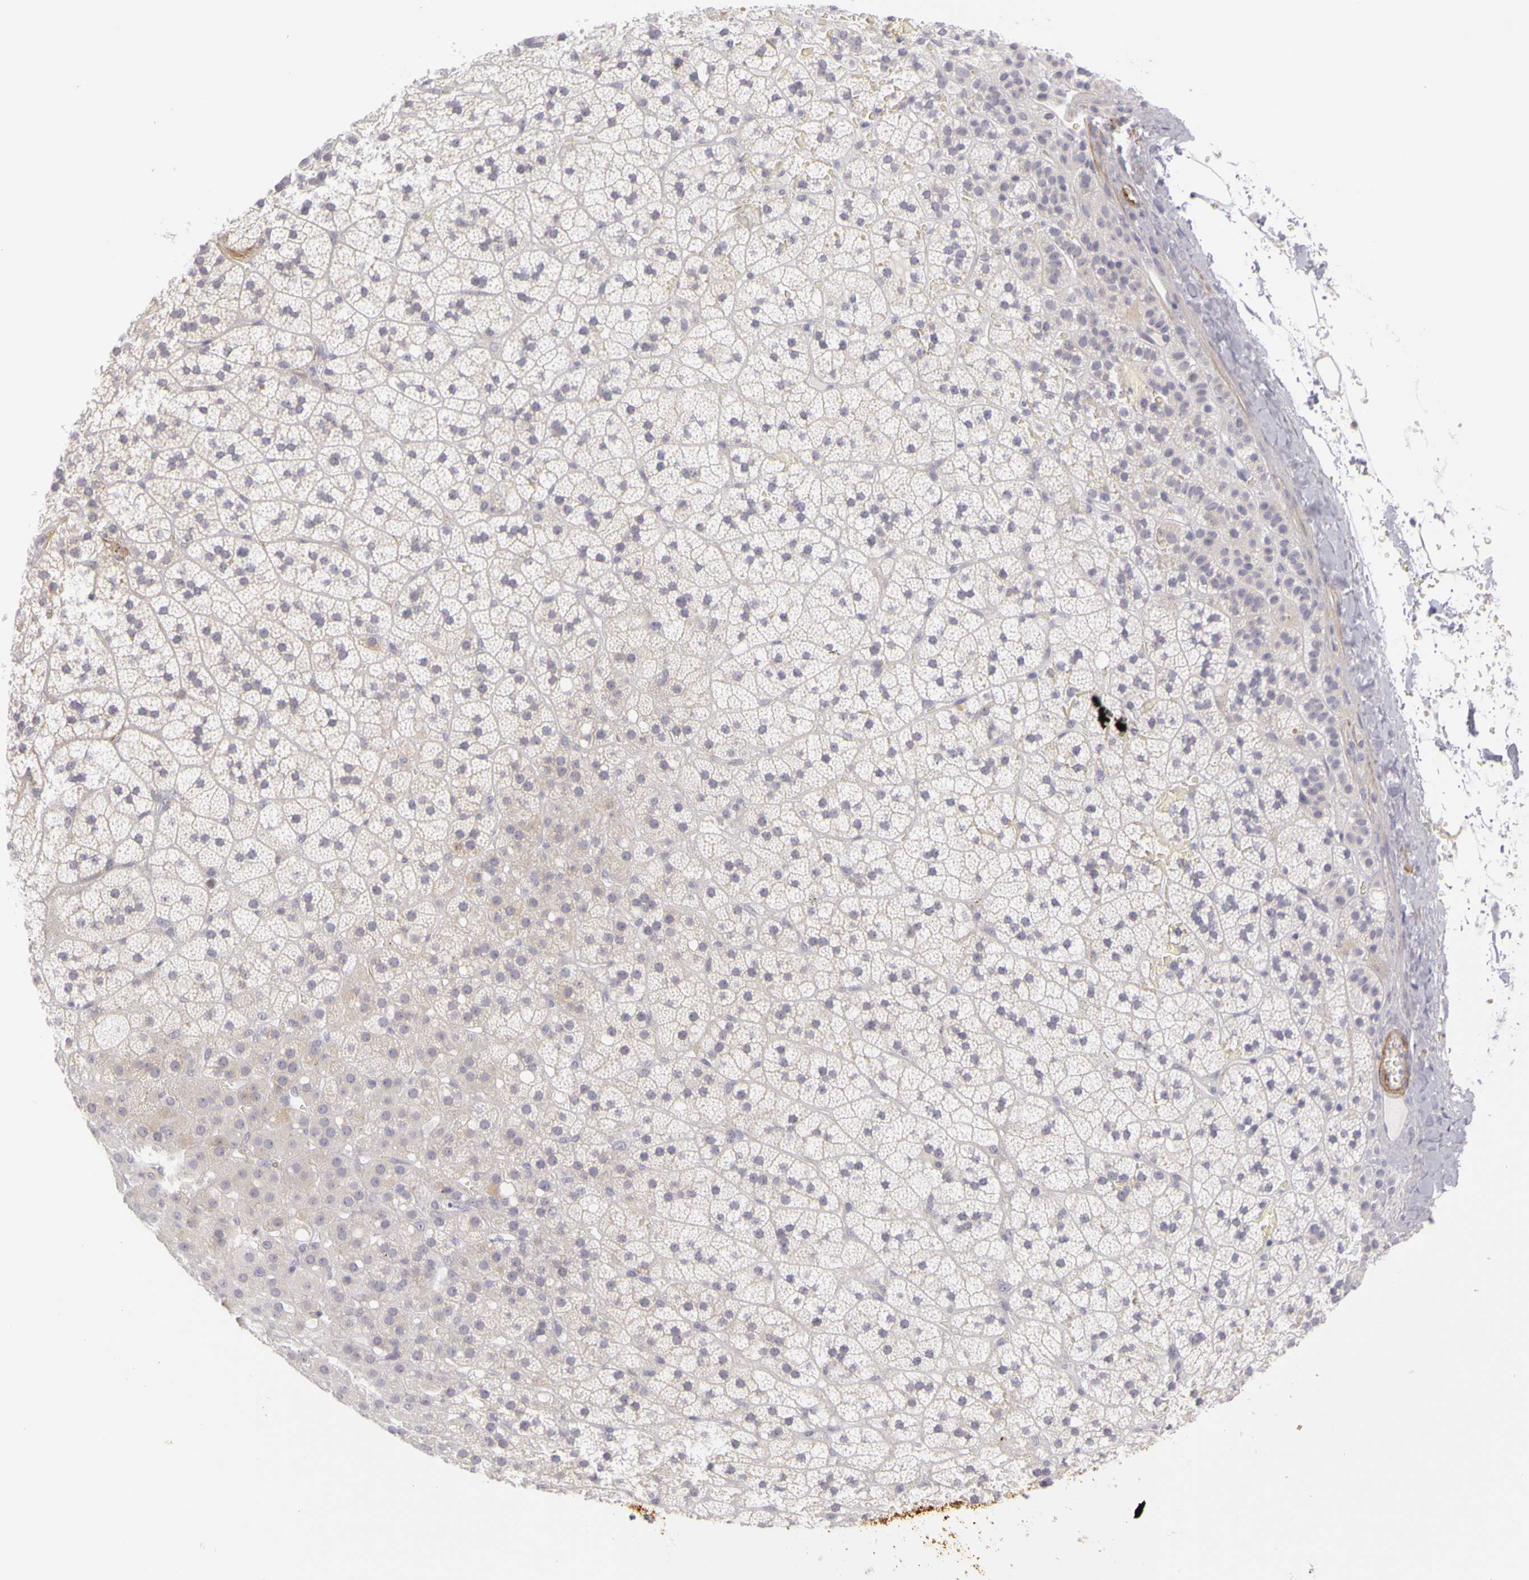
{"staining": {"intensity": "weak", "quantity": ">75%", "location": "cytoplasmic/membranous"}, "tissue": "adrenal gland", "cell_type": "Glandular cells", "image_type": "normal", "snomed": [{"axis": "morphology", "description": "Normal tissue, NOS"}, {"axis": "topography", "description": "Adrenal gland"}], "caption": "Glandular cells demonstrate low levels of weak cytoplasmic/membranous expression in about >75% of cells in normal human adrenal gland. The staining is performed using DAB (3,3'-diaminobenzidine) brown chromogen to label protein expression. The nuclei are counter-stained blue using hematoxylin.", "gene": "CNTN2", "patient": {"sex": "male", "age": 35}}